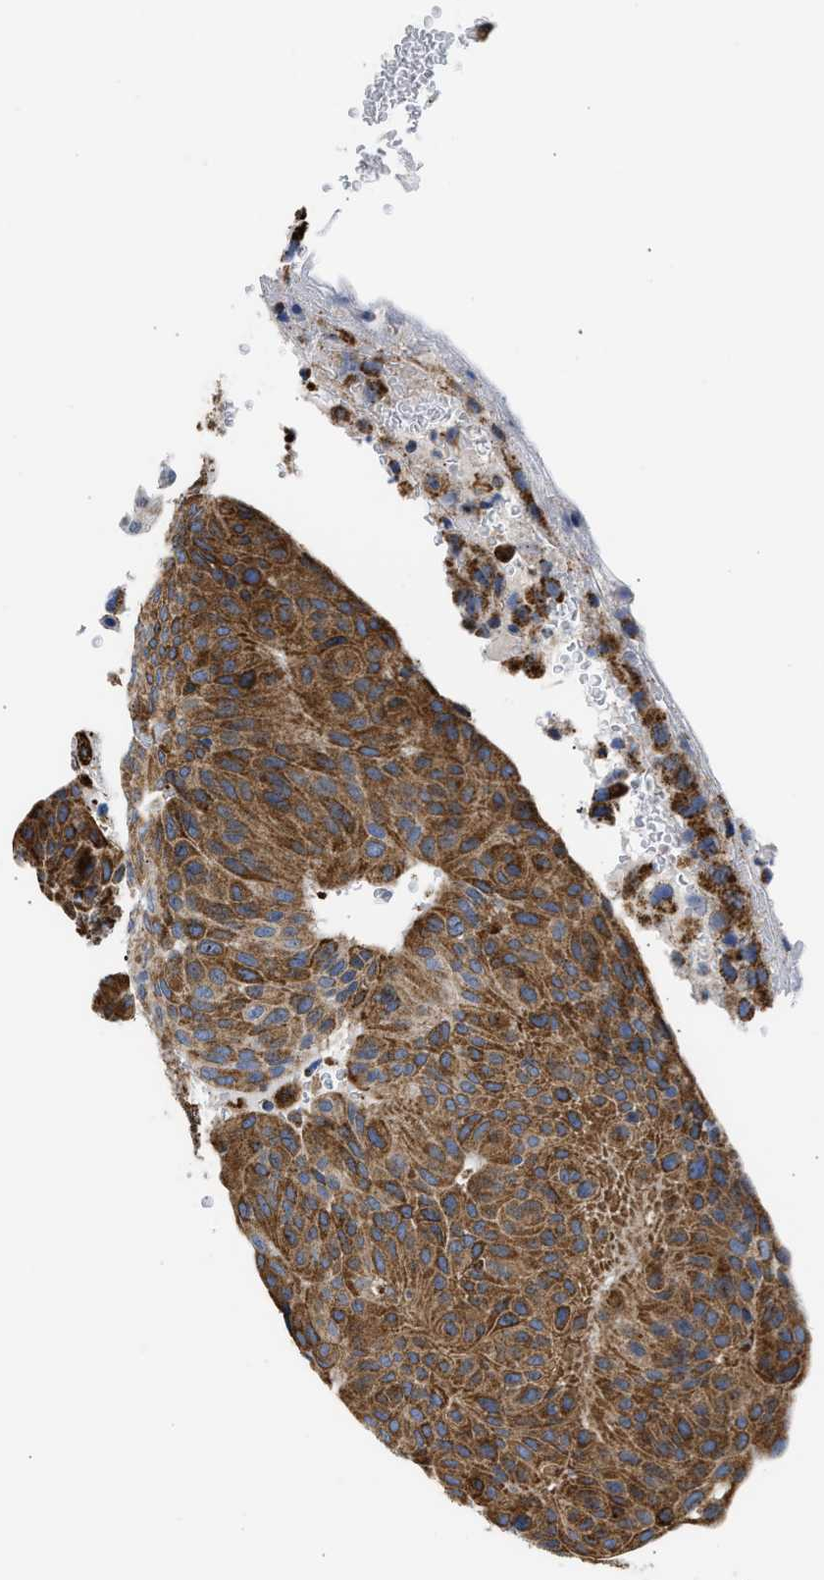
{"staining": {"intensity": "moderate", "quantity": ">75%", "location": "cytoplasmic/membranous"}, "tissue": "urothelial cancer", "cell_type": "Tumor cells", "image_type": "cancer", "snomed": [{"axis": "morphology", "description": "Urothelial carcinoma, High grade"}, {"axis": "topography", "description": "Urinary bladder"}], "caption": "Moderate cytoplasmic/membranous positivity is identified in about >75% of tumor cells in urothelial carcinoma (high-grade).", "gene": "CYCS", "patient": {"sex": "male", "age": 66}}